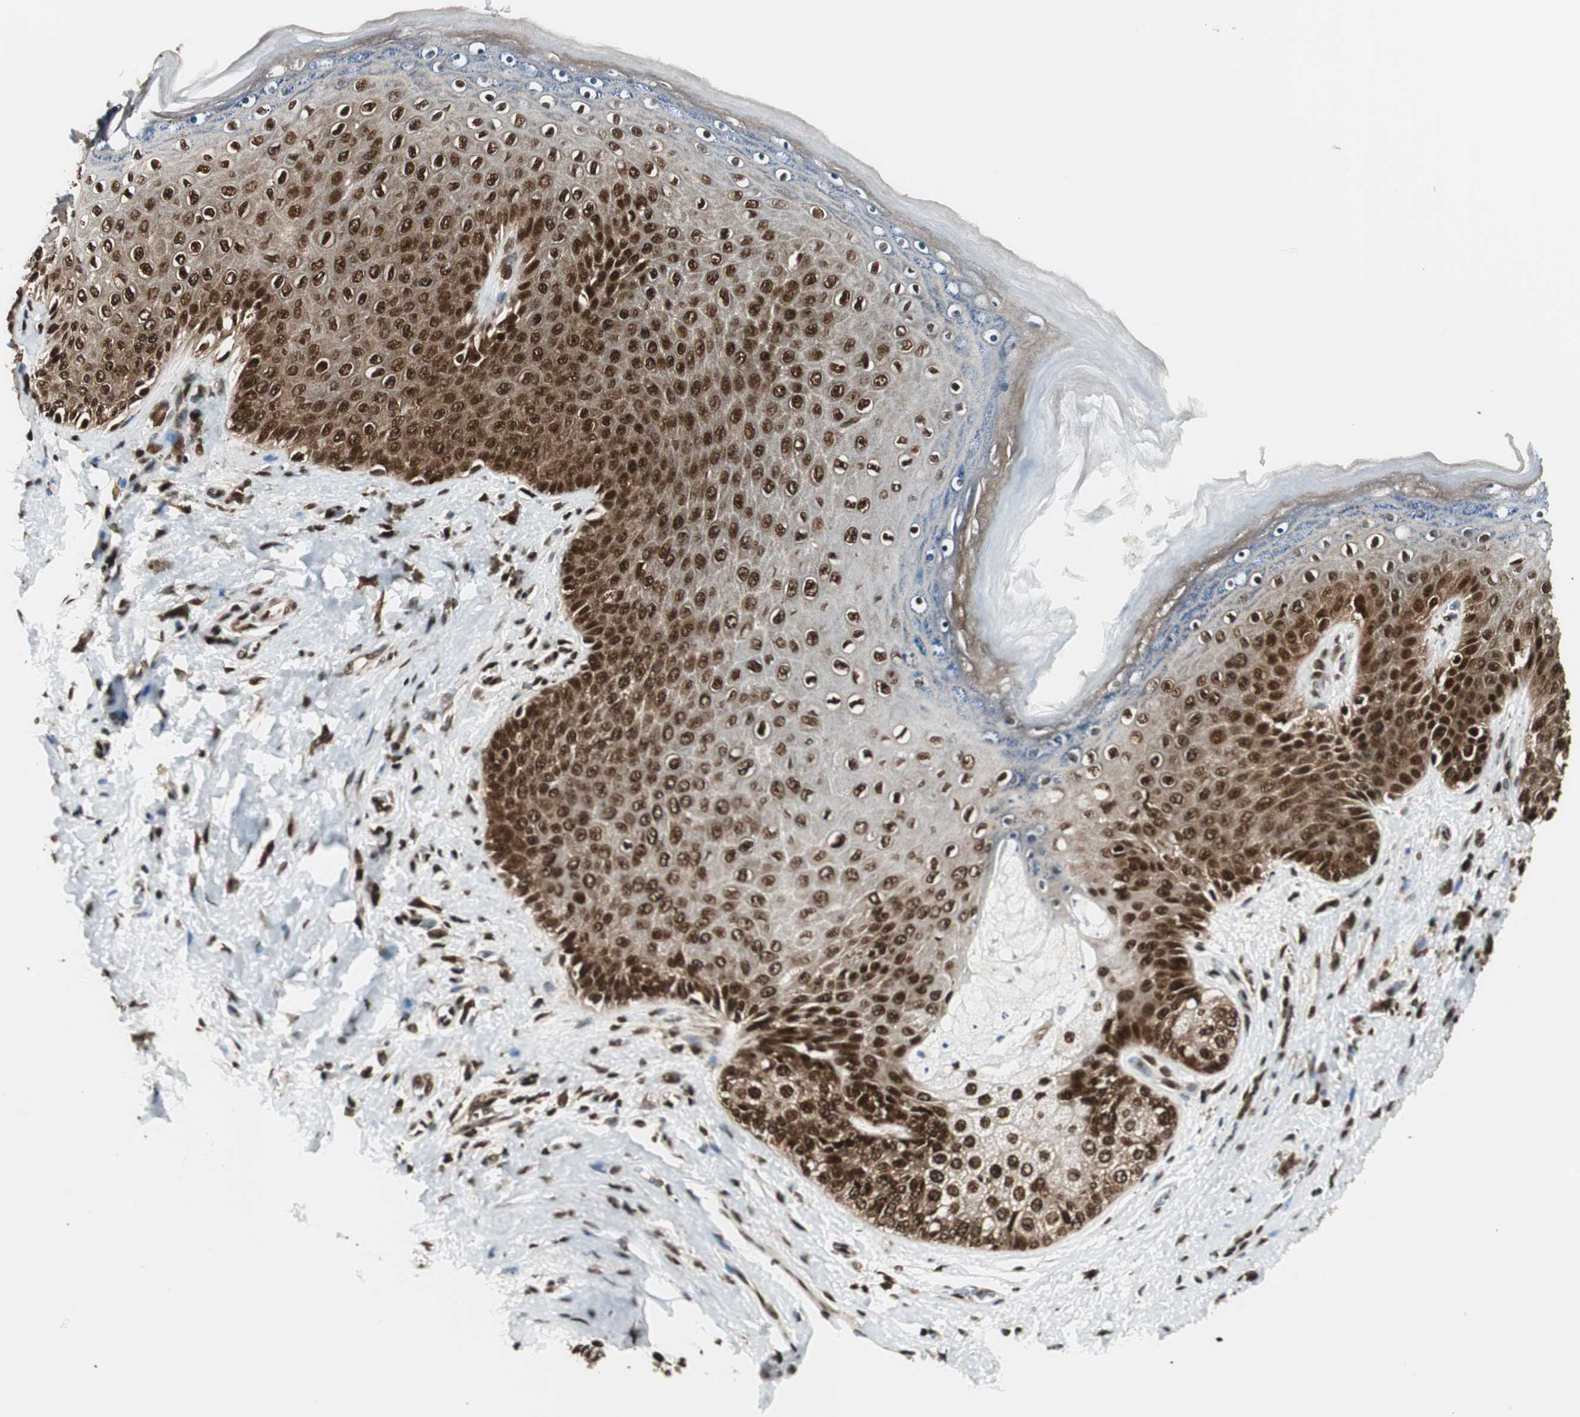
{"staining": {"intensity": "strong", "quantity": ">75%", "location": "nuclear"}, "tissue": "skin", "cell_type": "Epidermal cells", "image_type": "normal", "snomed": [{"axis": "morphology", "description": "Normal tissue, NOS"}, {"axis": "topography", "description": "Anal"}], "caption": "Human skin stained for a protein (brown) shows strong nuclear positive positivity in approximately >75% of epidermal cells.", "gene": "EWSR1", "patient": {"sex": "female", "age": 46}}